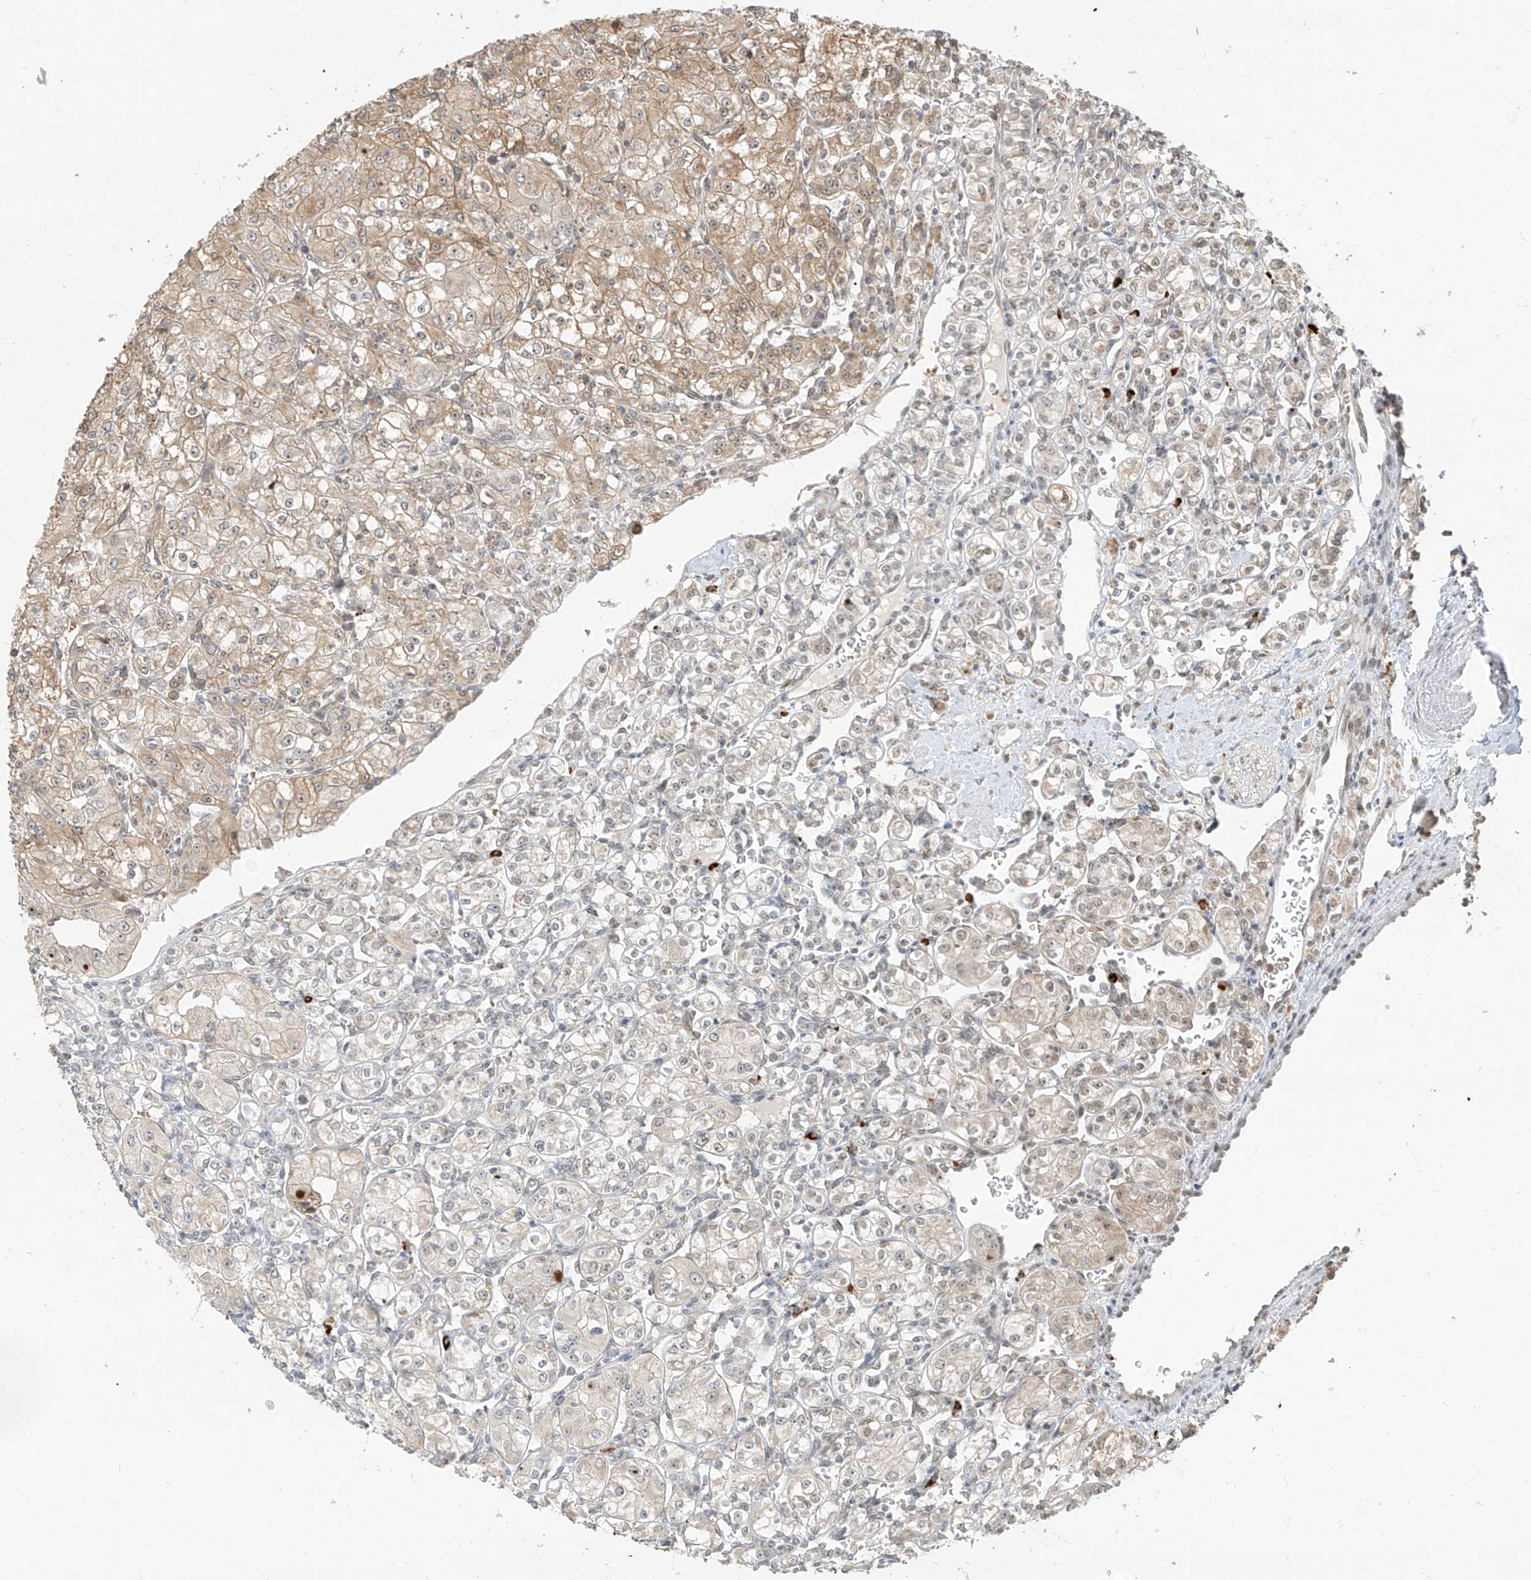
{"staining": {"intensity": "moderate", "quantity": "<25%", "location": "cytoplasmic/membranous"}, "tissue": "renal cancer", "cell_type": "Tumor cells", "image_type": "cancer", "snomed": [{"axis": "morphology", "description": "Adenocarcinoma, NOS"}, {"axis": "topography", "description": "Kidney"}], "caption": "Approximately <25% of tumor cells in renal adenocarcinoma exhibit moderate cytoplasmic/membranous protein expression as visualized by brown immunohistochemical staining.", "gene": "ZMYM2", "patient": {"sex": "male", "age": 77}}